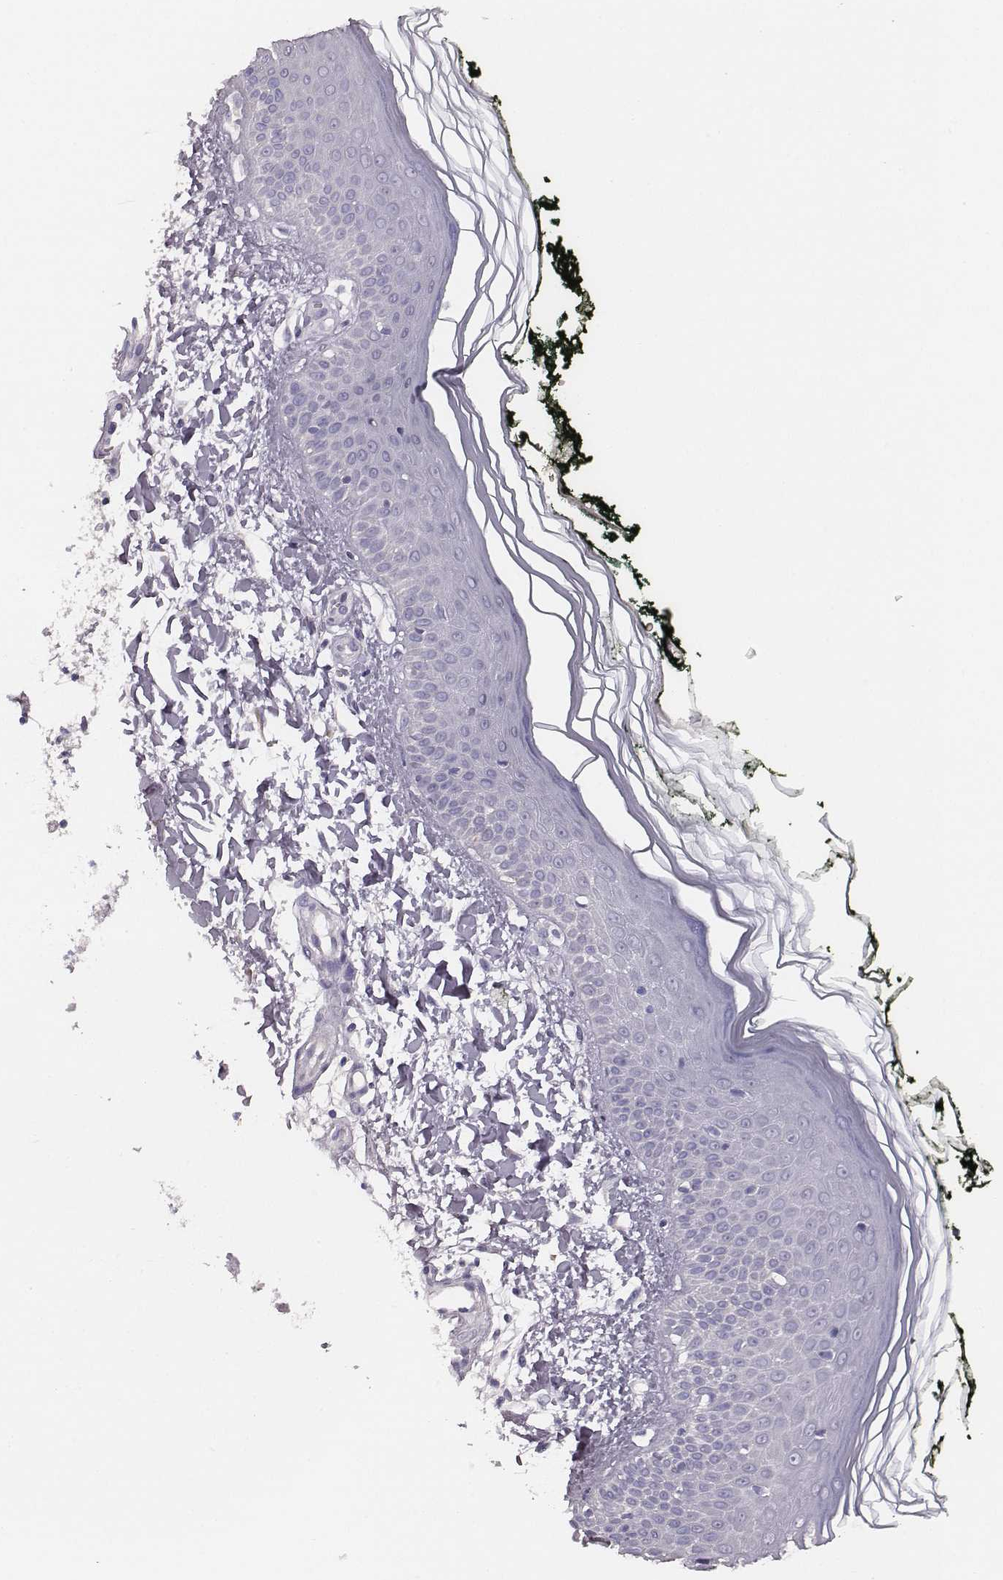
{"staining": {"intensity": "negative", "quantity": "none", "location": "none"}, "tissue": "skin", "cell_type": "Fibroblasts", "image_type": "normal", "snomed": [{"axis": "morphology", "description": "Normal tissue, NOS"}, {"axis": "topography", "description": "Skin"}], "caption": "The photomicrograph reveals no staining of fibroblasts in unremarkable skin. (DAB (3,3'-diaminobenzidine) immunohistochemistry (IHC) with hematoxylin counter stain).", "gene": "ENSG00000290147", "patient": {"sex": "female", "age": 62}}